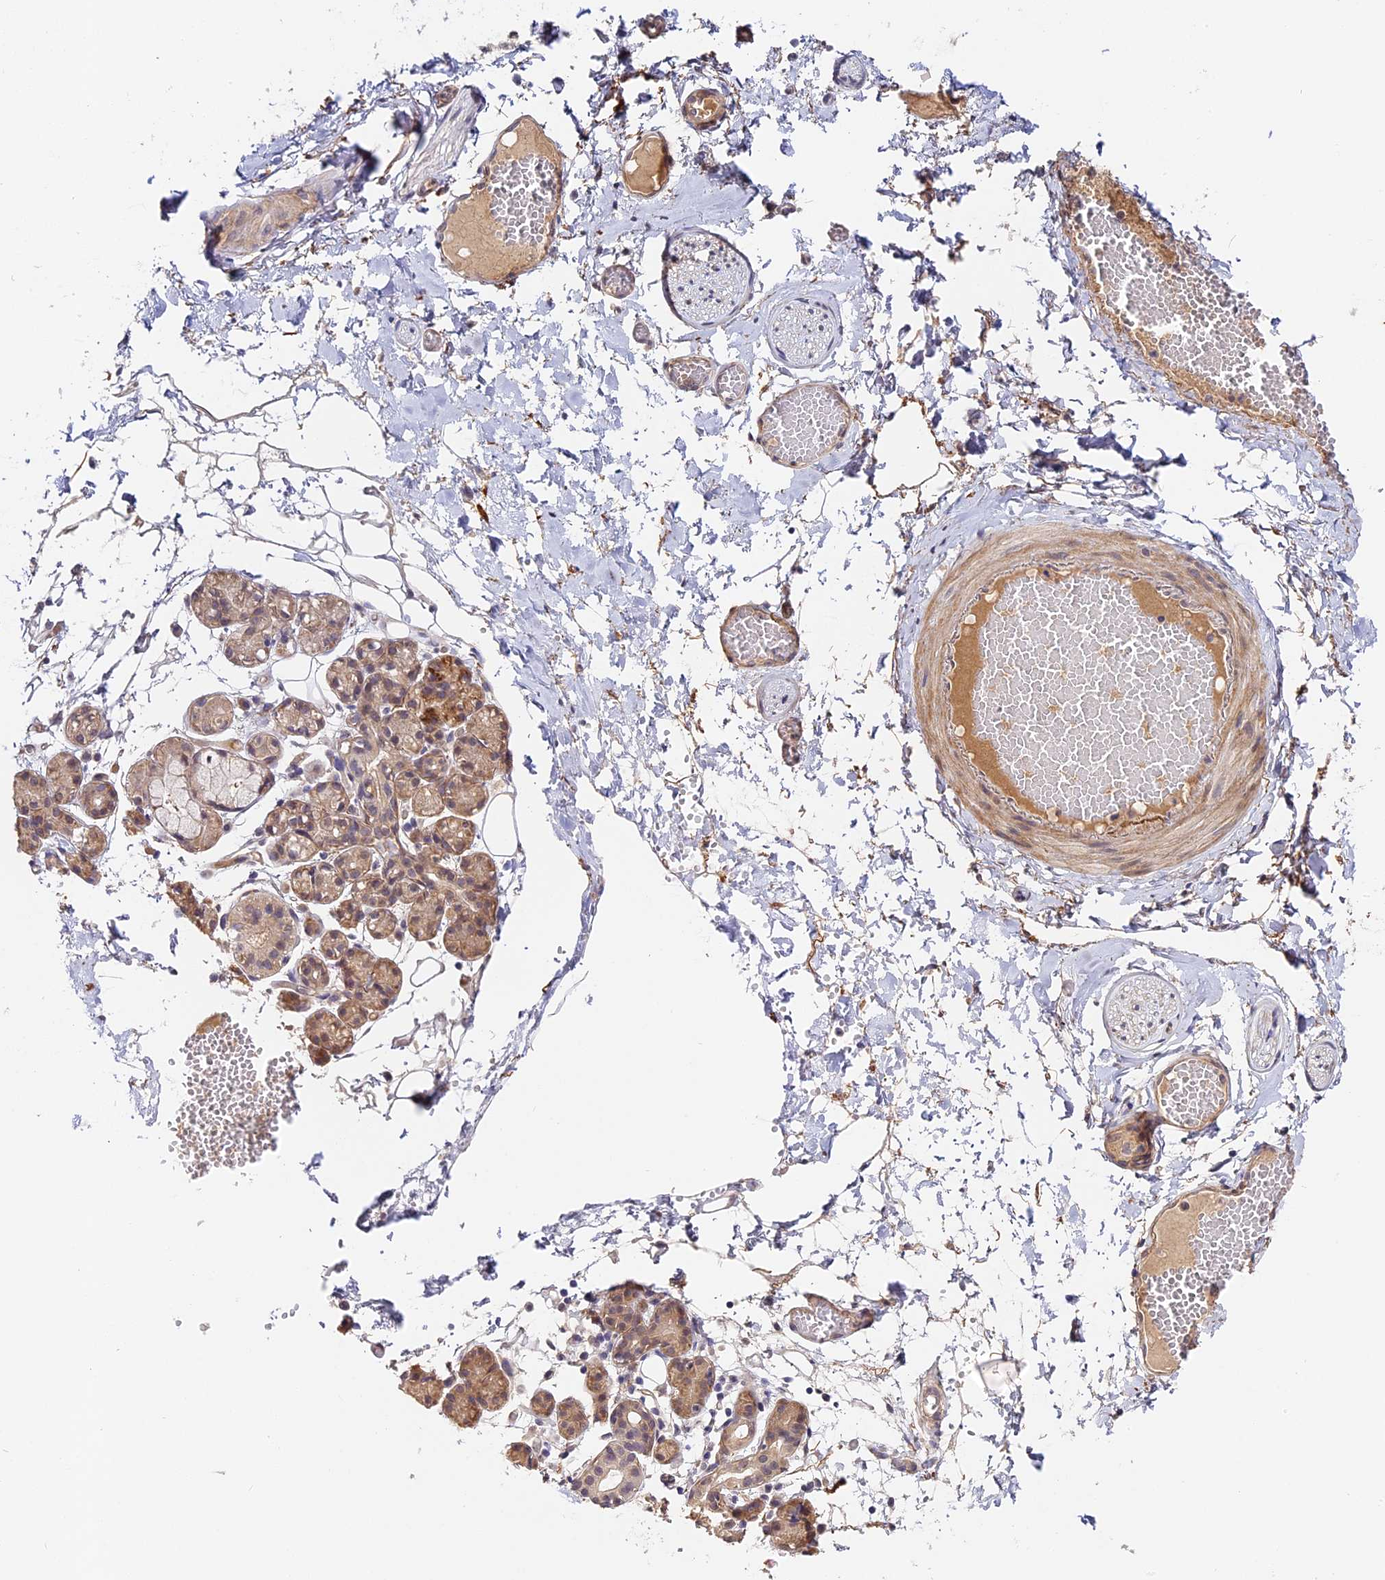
{"staining": {"intensity": "weak", "quantity": "25%-75%", "location": "cytoplasmic/membranous"}, "tissue": "salivary gland", "cell_type": "Glandular cells", "image_type": "normal", "snomed": [{"axis": "morphology", "description": "Normal tissue, NOS"}, {"axis": "topography", "description": "Salivary gland"}], "caption": "Human salivary gland stained with a protein marker displays weak staining in glandular cells.", "gene": "IMPACT", "patient": {"sex": "male", "age": 63}}